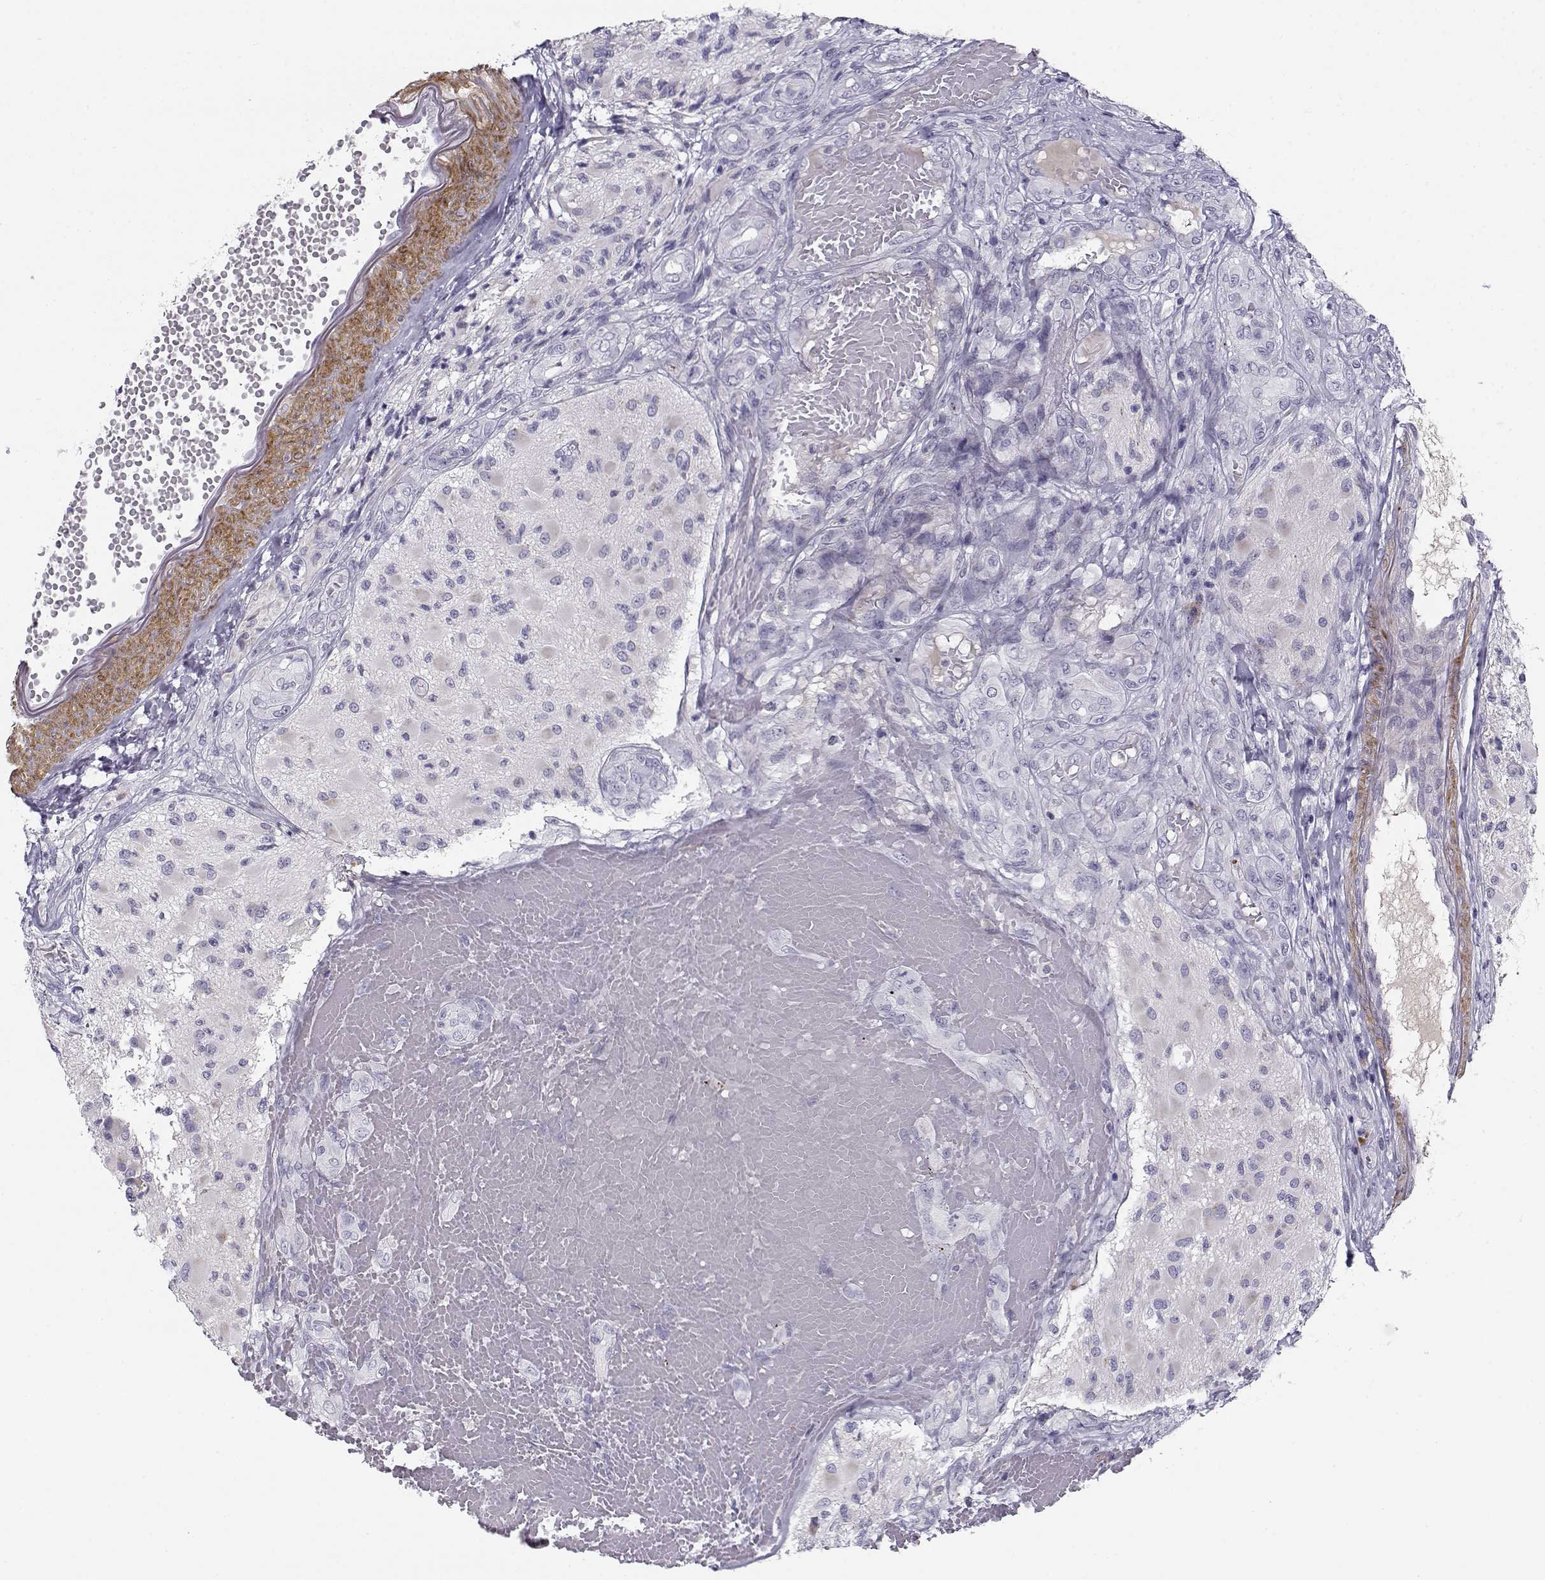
{"staining": {"intensity": "negative", "quantity": "none", "location": "none"}, "tissue": "glioma", "cell_type": "Tumor cells", "image_type": "cancer", "snomed": [{"axis": "morphology", "description": "Glioma, malignant, High grade"}, {"axis": "topography", "description": "Brain"}], "caption": "This is an IHC histopathology image of human malignant high-grade glioma. There is no positivity in tumor cells.", "gene": "CREB3L3", "patient": {"sex": "female", "age": 63}}